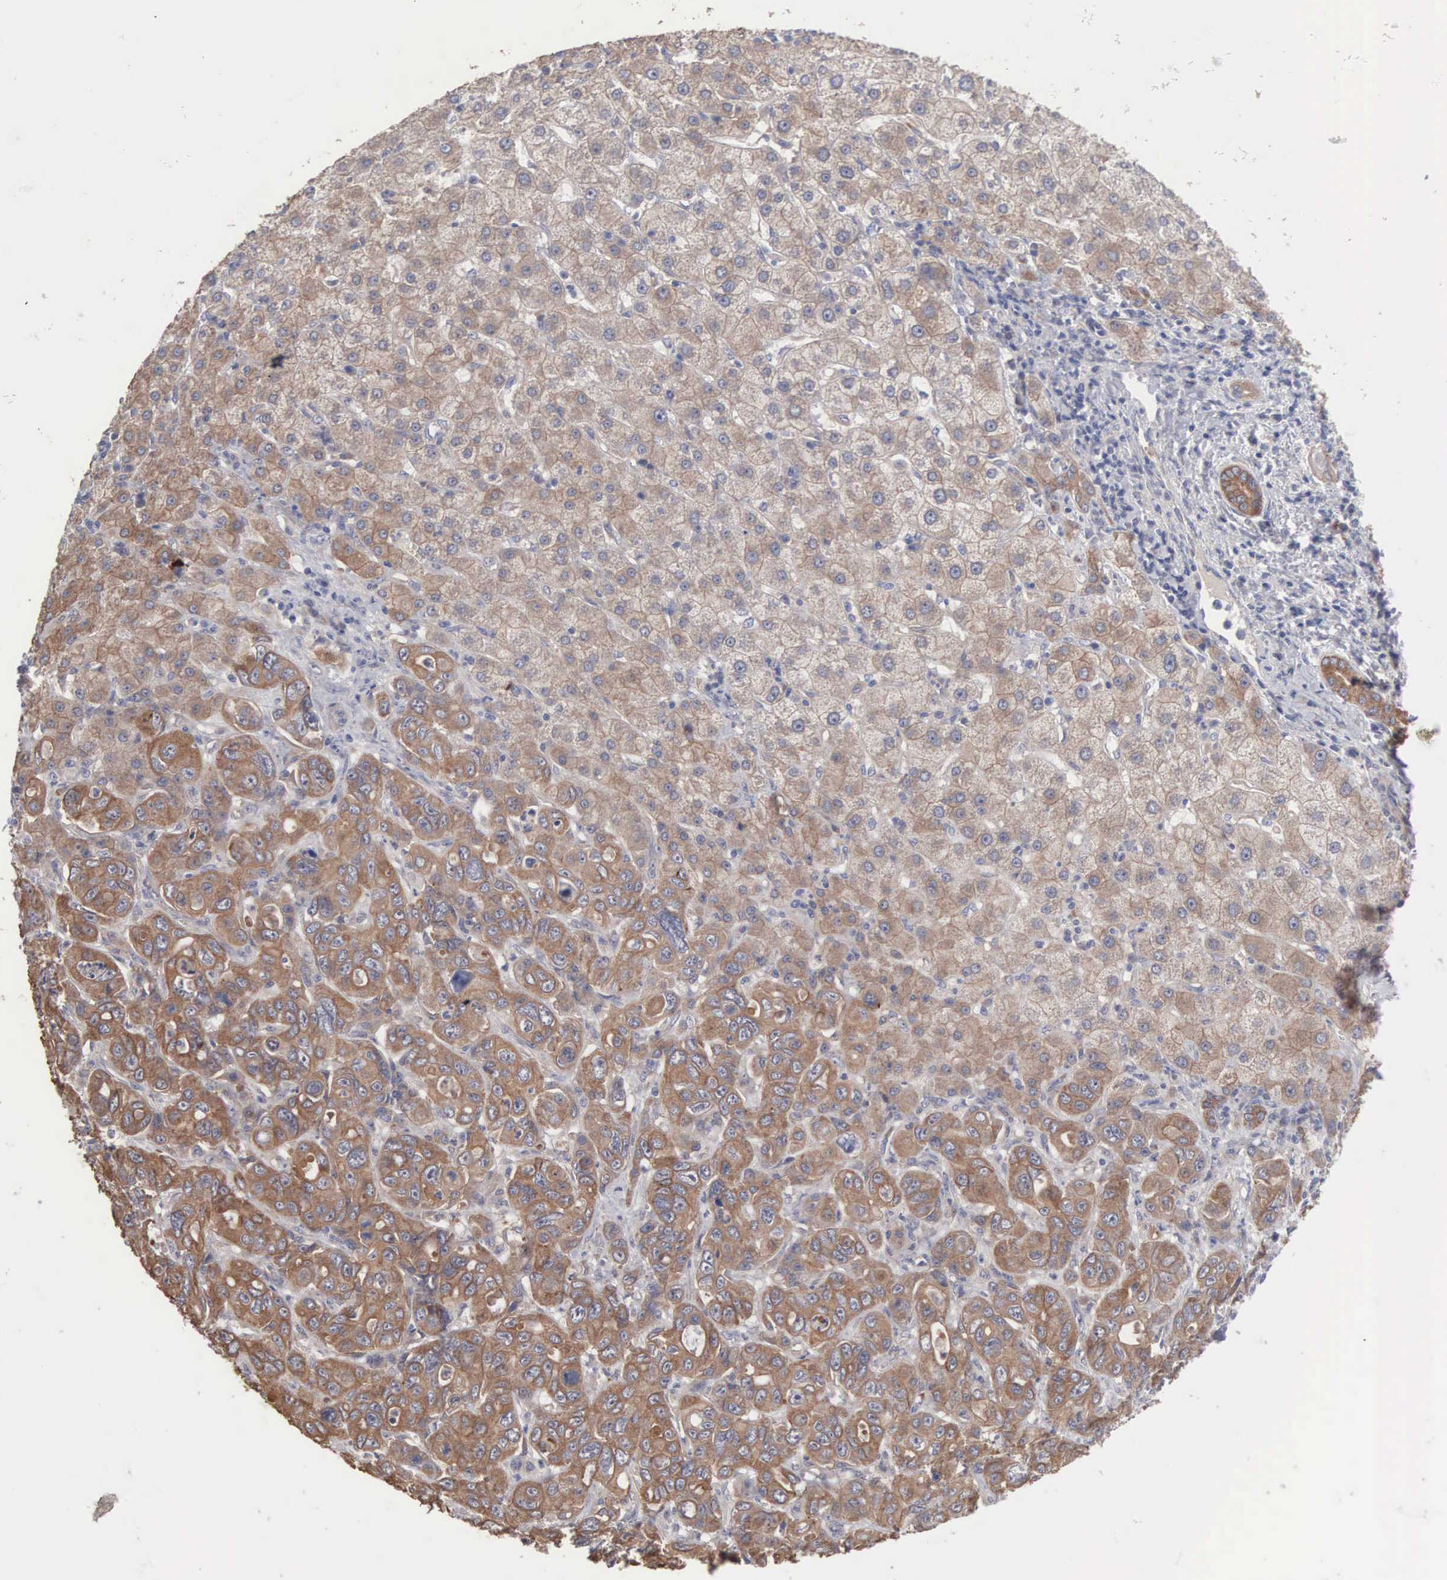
{"staining": {"intensity": "moderate", "quantity": ">75%", "location": "cytoplasmic/membranous"}, "tissue": "liver cancer", "cell_type": "Tumor cells", "image_type": "cancer", "snomed": [{"axis": "morphology", "description": "Cholangiocarcinoma"}, {"axis": "topography", "description": "Liver"}], "caption": "Immunohistochemical staining of human liver cancer (cholangiocarcinoma) displays moderate cytoplasmic/membranous protein positivity in approximately >75% of tumor cells. The protein of interest is shown in brown color, while the nuclei are stained blue.", "gene": "INF2", "patient": {"sex": "female", "age": 79}}